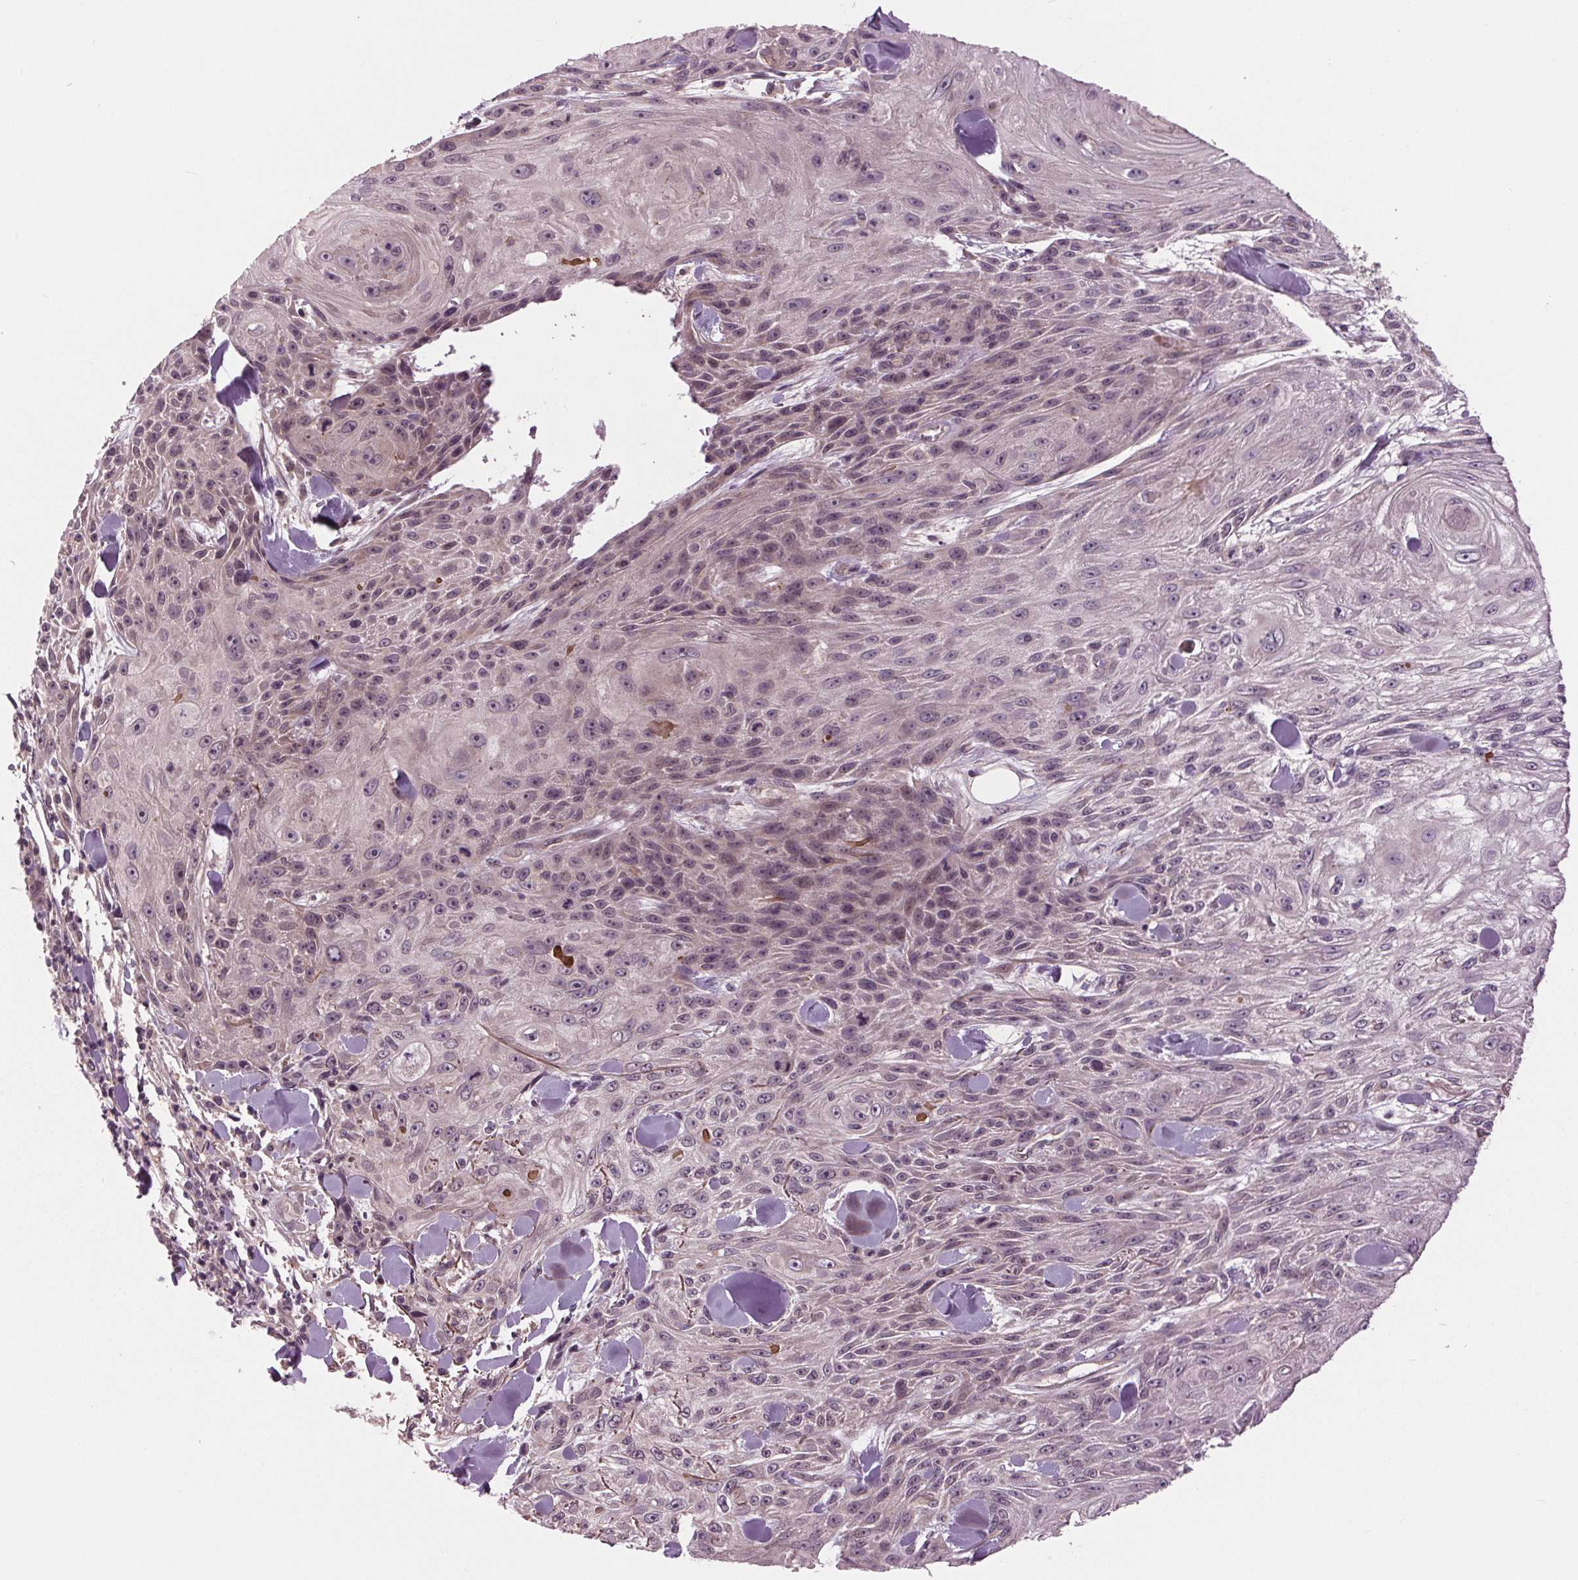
{"staining": {"intensity": "negative", "quantity": "none", "location": "none"}, "tissue": "skin cancer", "cell_type": "Tumor cells", "image_type": "cancer", "snomed": [{"axis": "morphology", "description": "Squamous cell carcinoma, NOS"}, {"axis": "topography", "description": "Skin"}], "caption": "Immunohistochemistry (IHC) image of neoplastic tissue: human skin cancer stained with DAB (3,3'-diaminobenzidine) shows no significant protein staining in tumor cells. (DAB (3,3'-diaminobenzidine) immunohistochemistry (IHC), high magnification).", "gene": "MAPK8", "patient": {"sex": "male", "age": 88}}